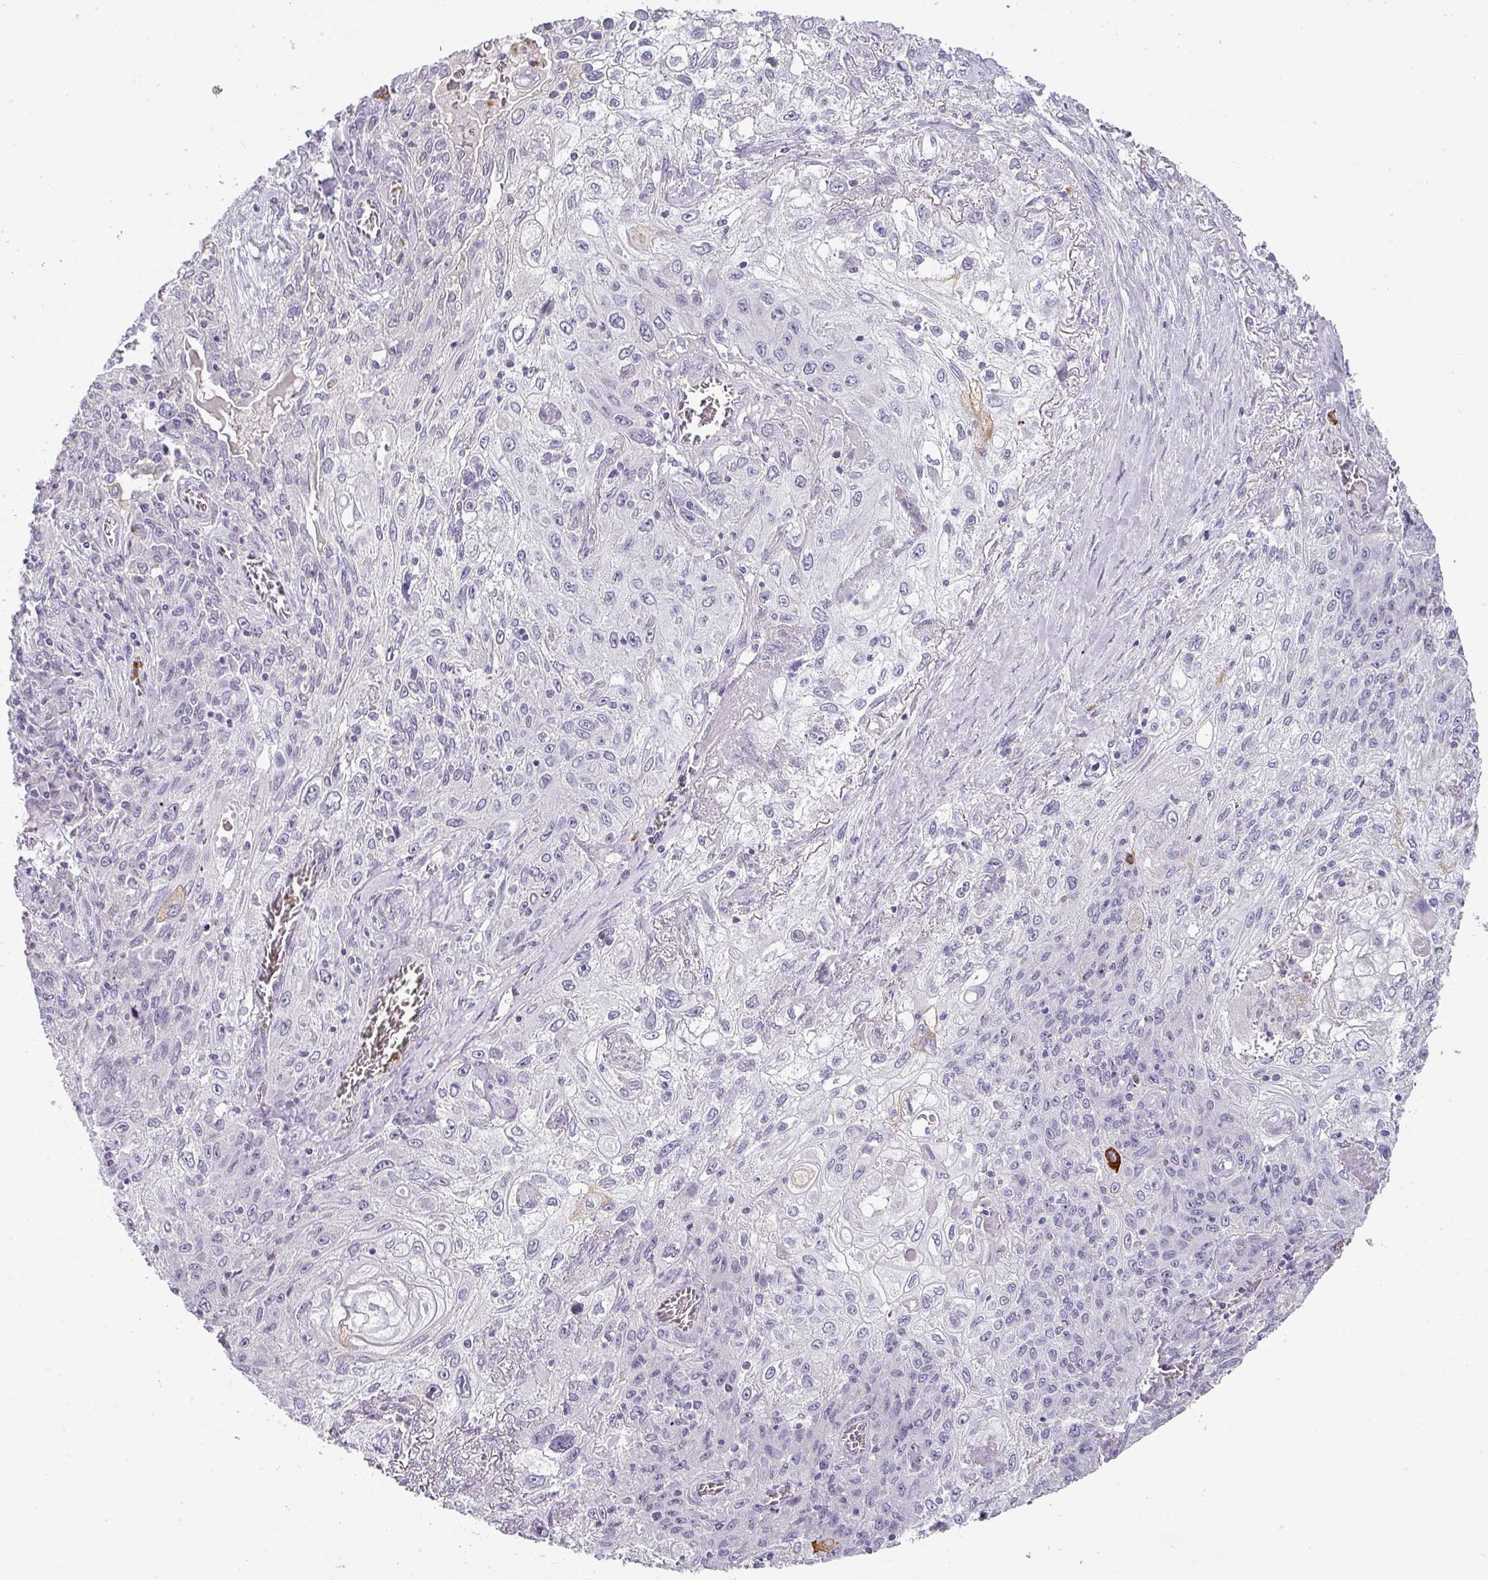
{"staining": {"intensity": "negative", "quantity": "none", "location": "none"}, "tissue": "lung cancer", "cell_type": "Tumor cells", "image_type": "cancer", "snomed": [{"axis": "morphology", "description": "Squamous cell carcinoma, NOS"}, {"axis": "topography", "description": "Lung"}], "caption": "DAB immunohistochemical staining of lung squamous cell carcinoma displays no significant expression in tumor cells.", "gene": "BTLA", "patient": {"sex": "female", "age": 69}}